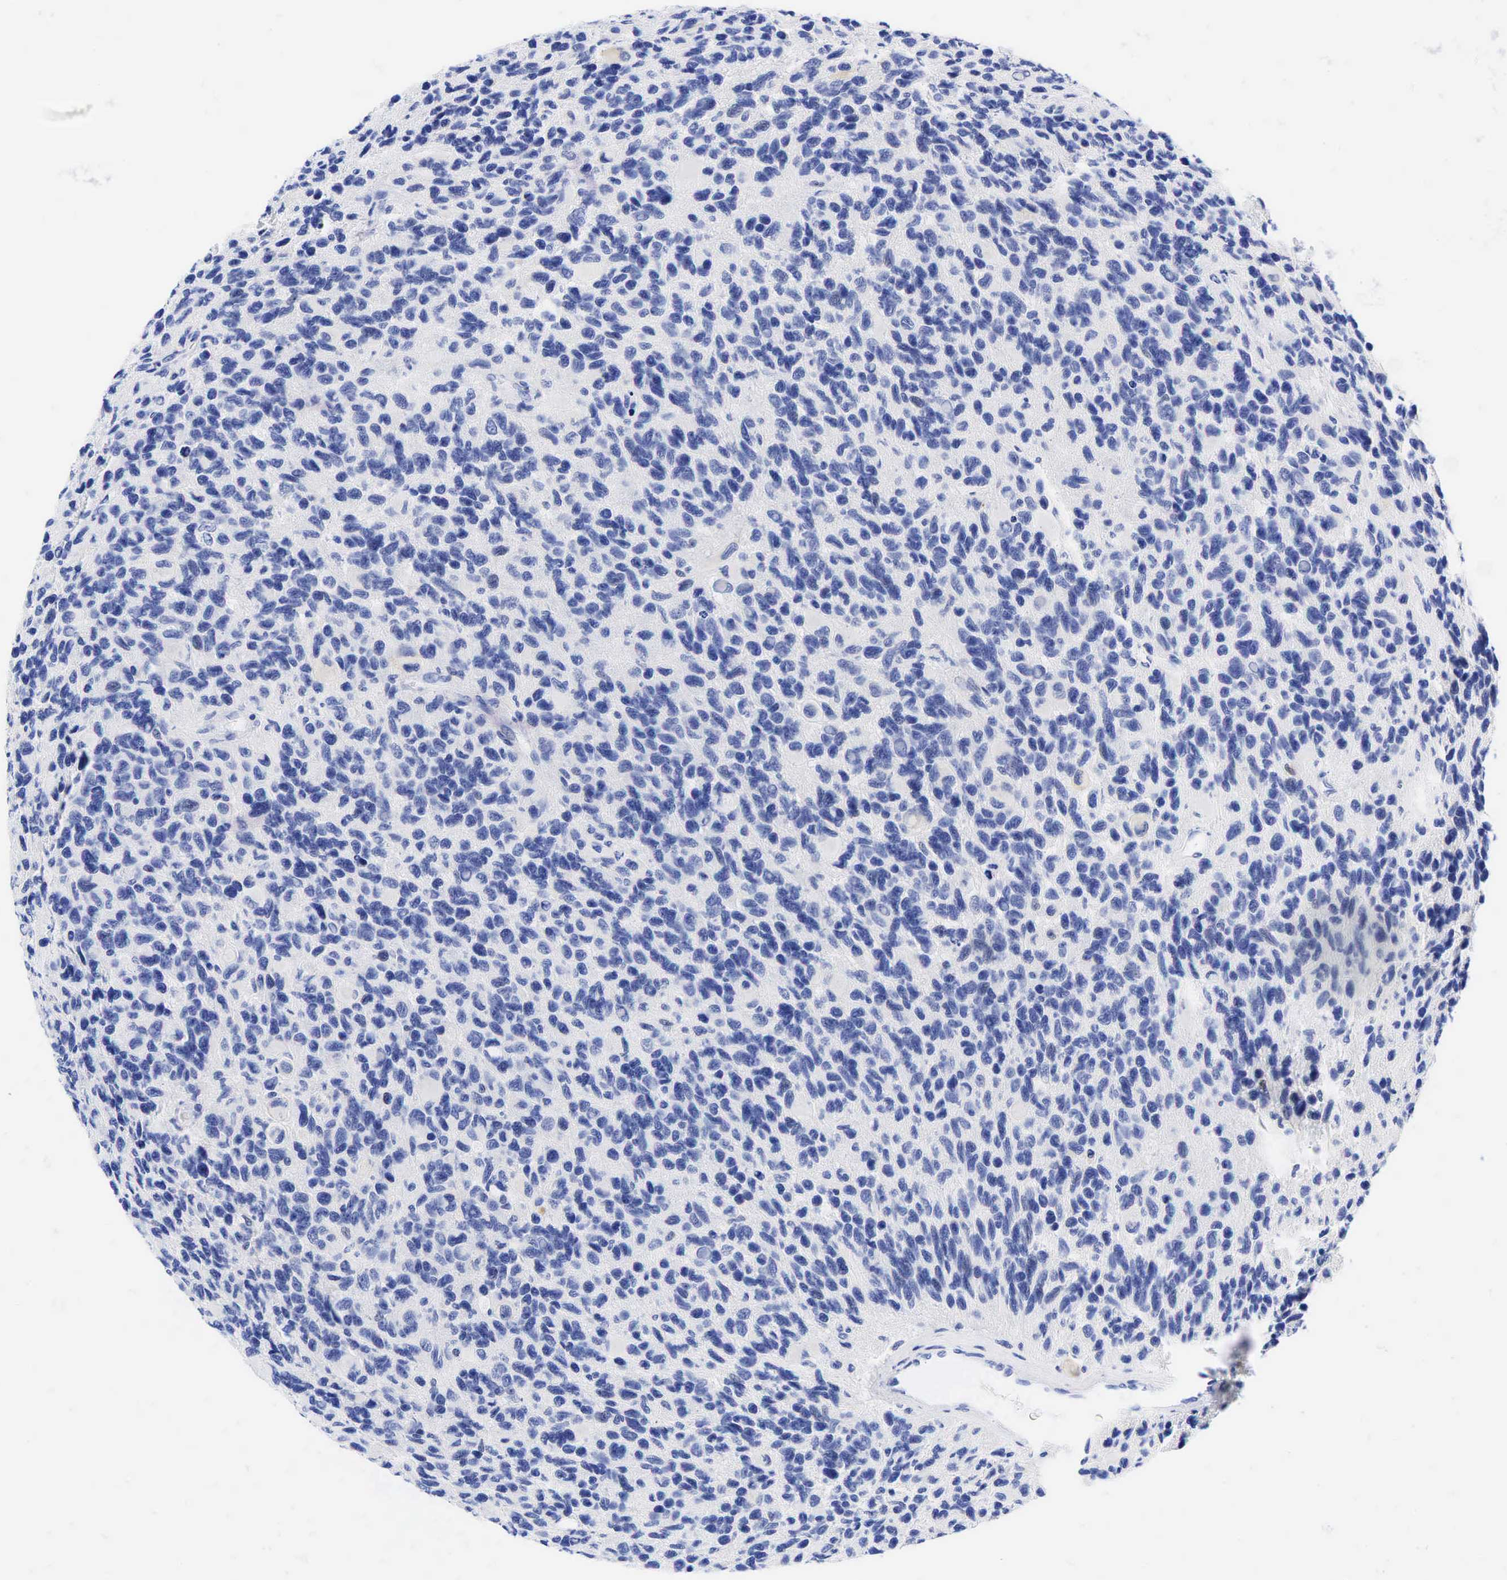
{"staining": {"intensity": "negative", "quantity": "none", "location": "none"}, "tissue": "glioma", "cell_type": "Tumor cells", "image_type": "cancer", "snomed": [{"axis": "morphology", "description": "Glioma, malignant, High grade"}, {"axis": "topography", "description": "Brain"}], "caption": "A photomicrograph of human high-grade glioma (malignant) is negative for staining in tumor cells. (DAB IHC with hematoxylin counter stain).", "gene": "TNFRSF8", "patient": {"sex": "male", "age": 77}}